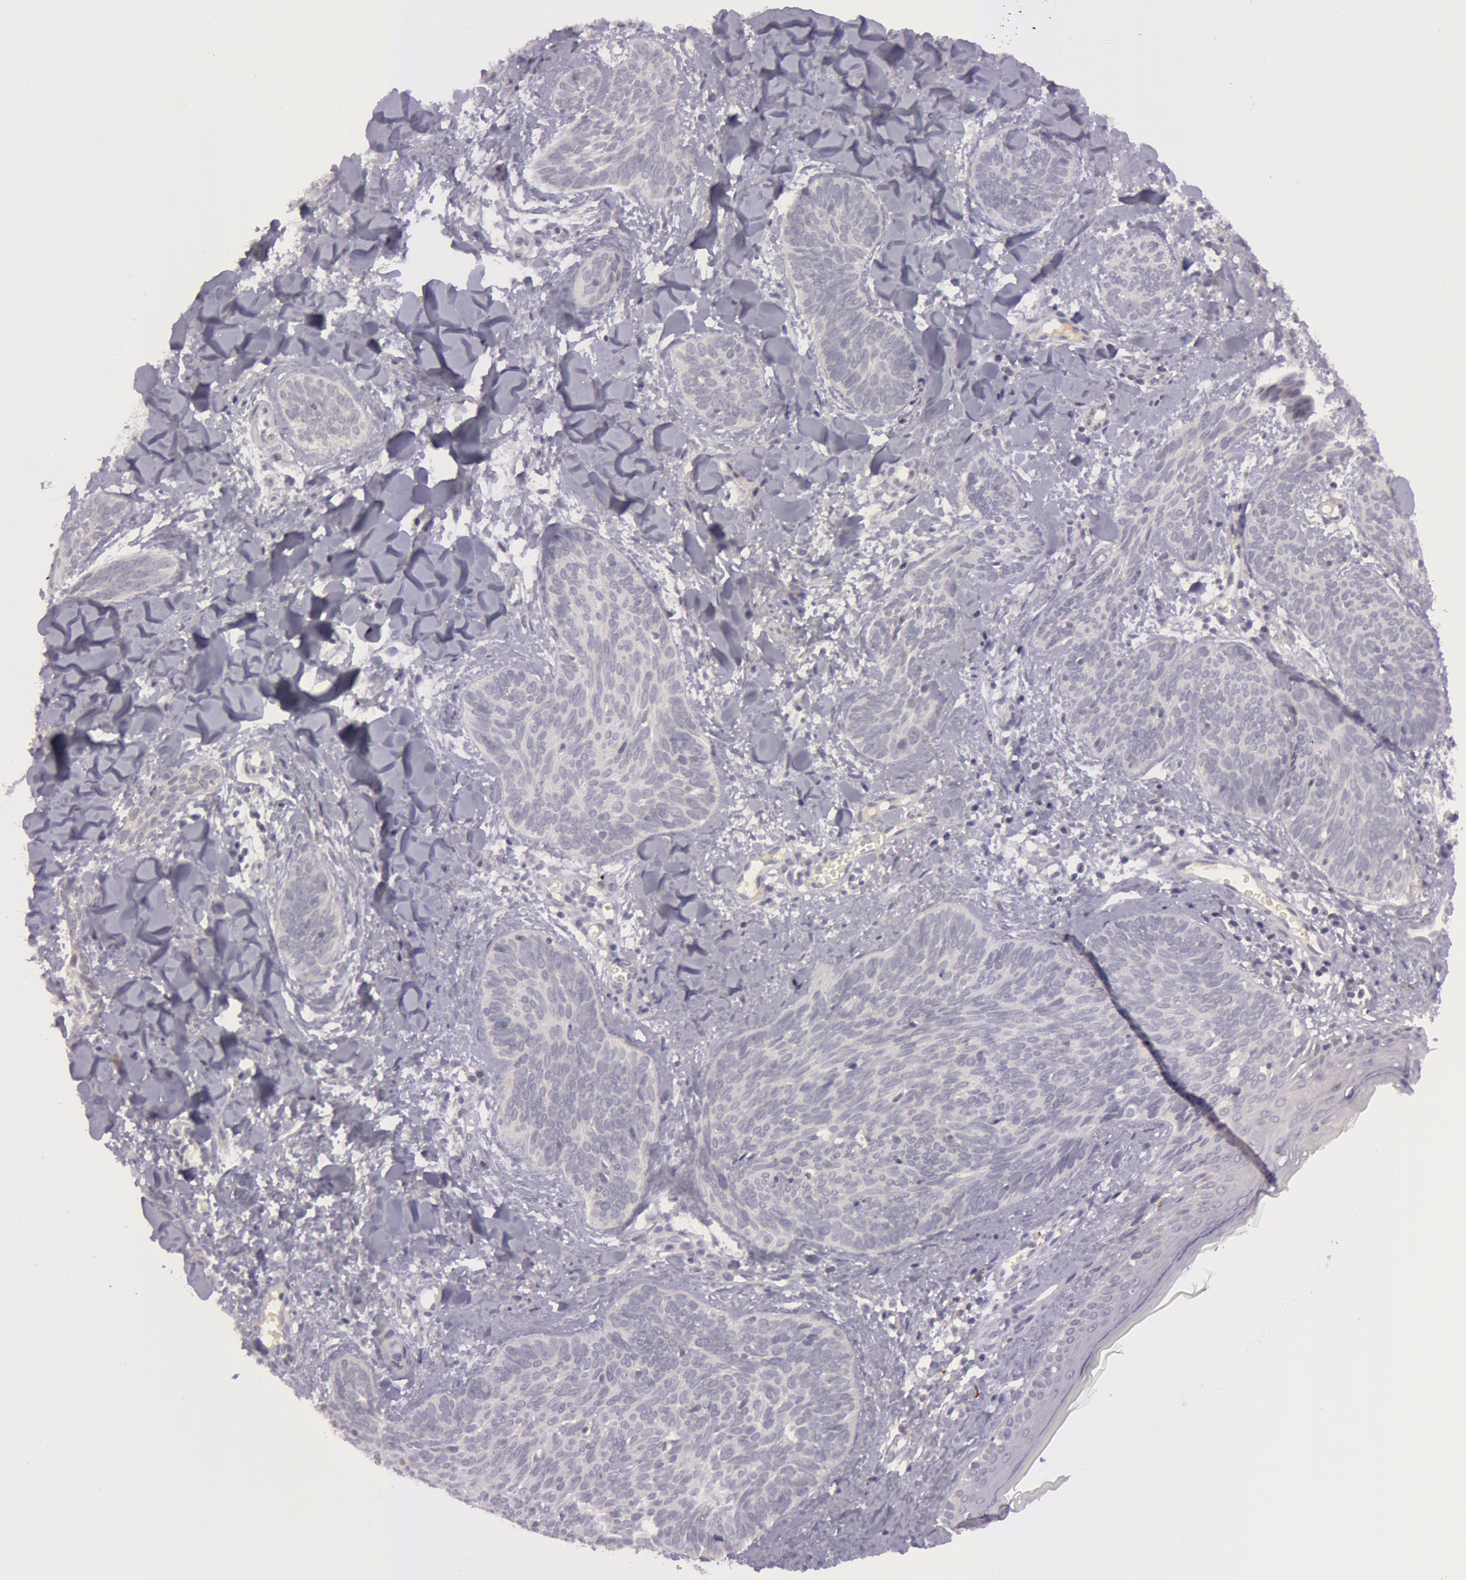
{"staining": {"intensity": "negative", "quantity": "none", "location": "none"}, "tissue": "skin cancer", "cell_type": "Tumor cells", "image_type": "cancer", "snomed": [{"axis": "morphology", "description": "Basal cell carcinoma"}, {"axis": "topography", "description": "Skin"}], "caption": "Tumor cells show no significant protein positivity in skin cancer.", "gene": "MXRA5", "patient": {"sex": "female", "age": 81}}